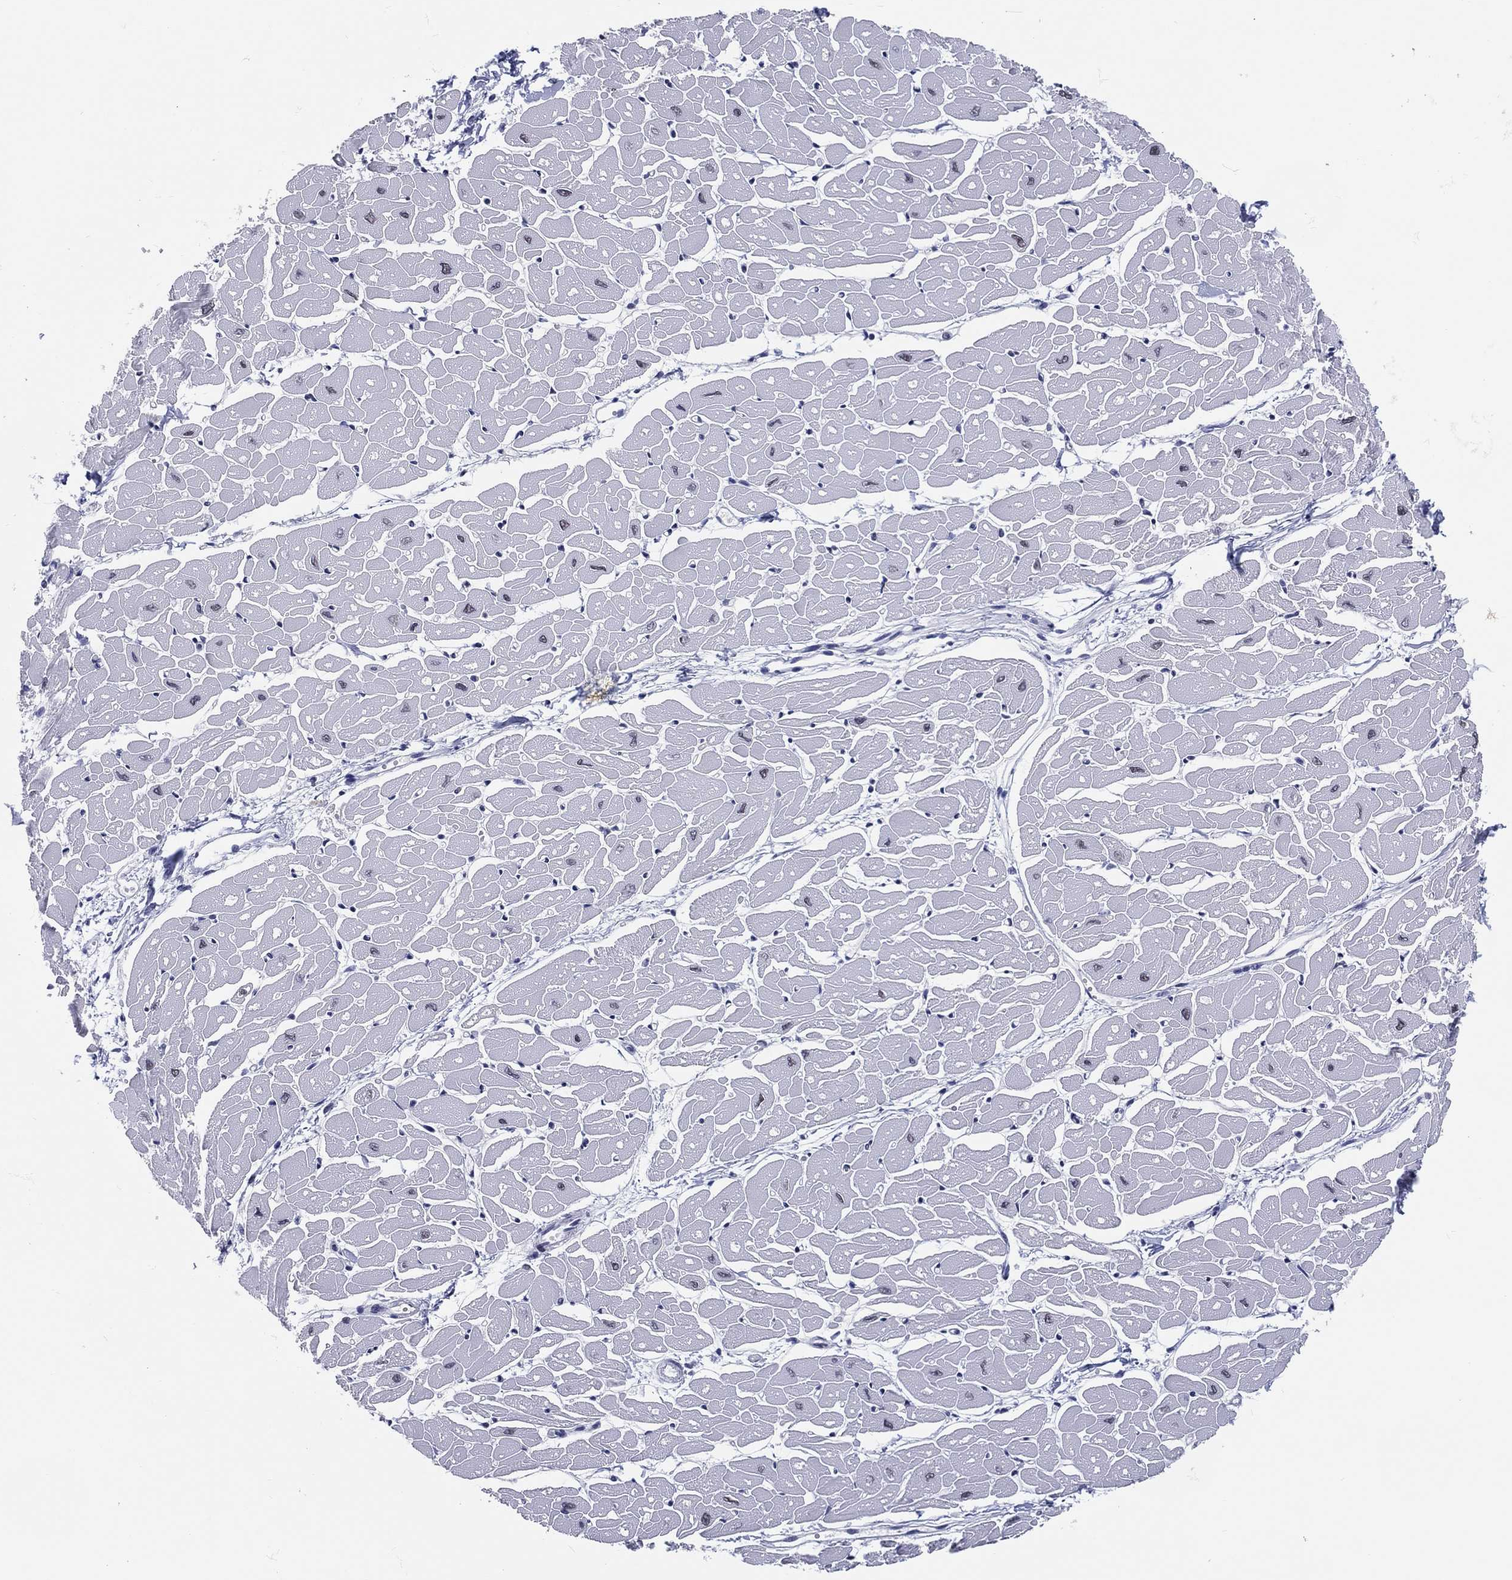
{"staining": {"intensity": "negative", "quantity": "none", "location": "none"}, "tissue": "heart muscle", "cell_type": "Cardiomyocytes", "image_type": "normal", "snomed": [{"axis": "morphology", "description": "Normal tissue, NOS"}, {"axis": "topography", "description": "Heart"}], "caption": "High magnification brightfield microscopy of normal heart muscle stained with DAB (3,3'-diaminobenzidine) (brown) and counterstained with hematoxylin (blue): cardiomyocytes show no significant expression. (DAB (3,3'-diaminobenzidine) immunohistochemistry with hematoxylin counter stain).", "gene": "MAPK8IP1", "patient": {"sex": "male", "age": 57}}